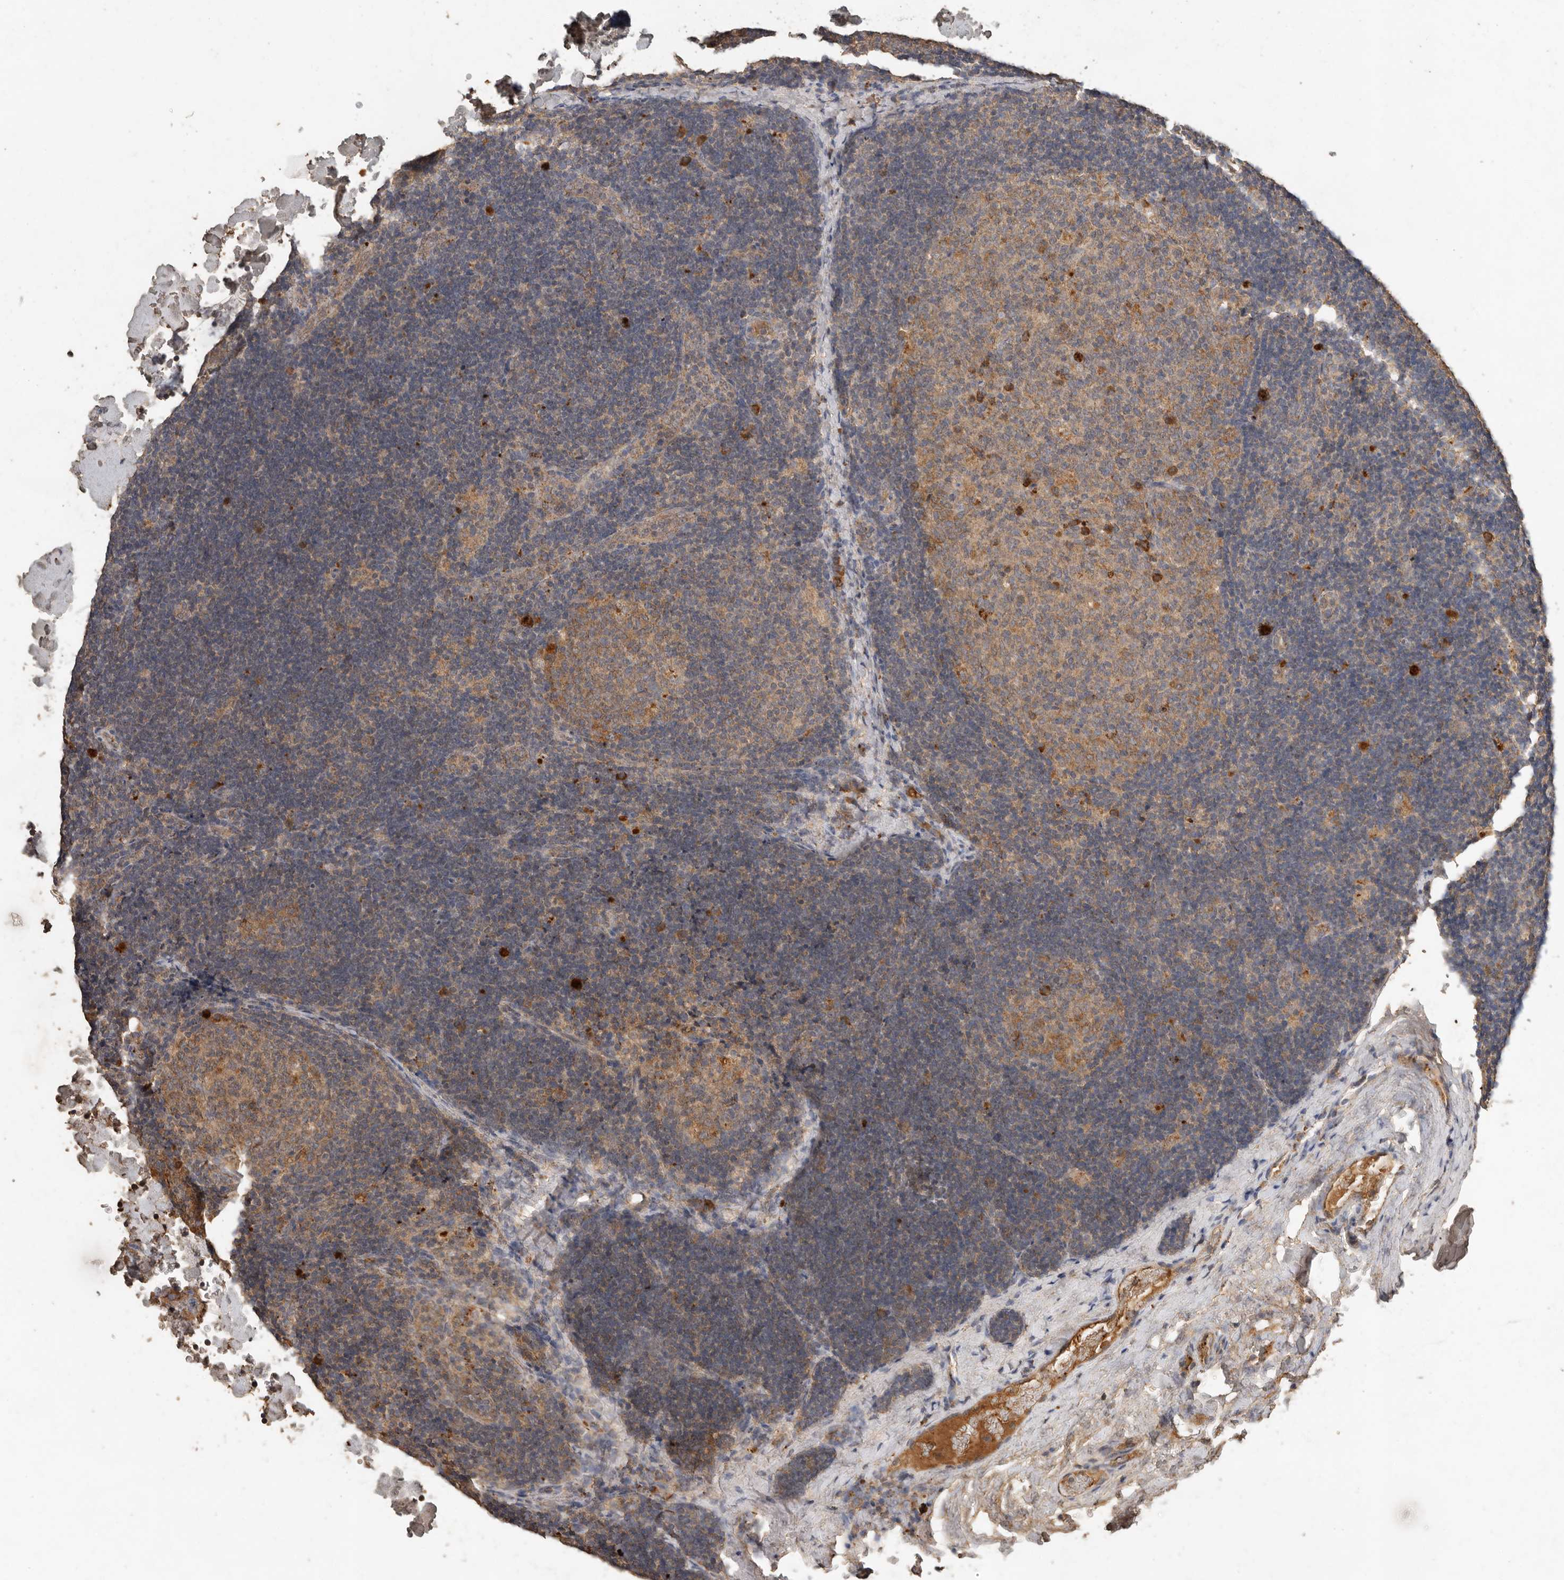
{"staining": {"intensity": "moderate", "quantity": "25%-75%", "location": "cytoplasmic/membranous"}, "tissue": "lymph node", "cell_type": "Germinal center cells", "image_type": "normal", "snomed": [{"axis": "morphology", "description": "Normal tissue, NOS"}, {"axis": "topography", "description": "Lymph node"}], "caption": "Lymph node stained for a protein reveals moderate cytoplasmic/membranous positivity in germinal center cells. The staining was performed using DAB (3,3'-diaminobenzidine), with brown indicating positive protein expression. Nuclei are stained blue with hematoxylin.", "gene": "CTF1", "patient": {"sex": "female", "age": 14}}